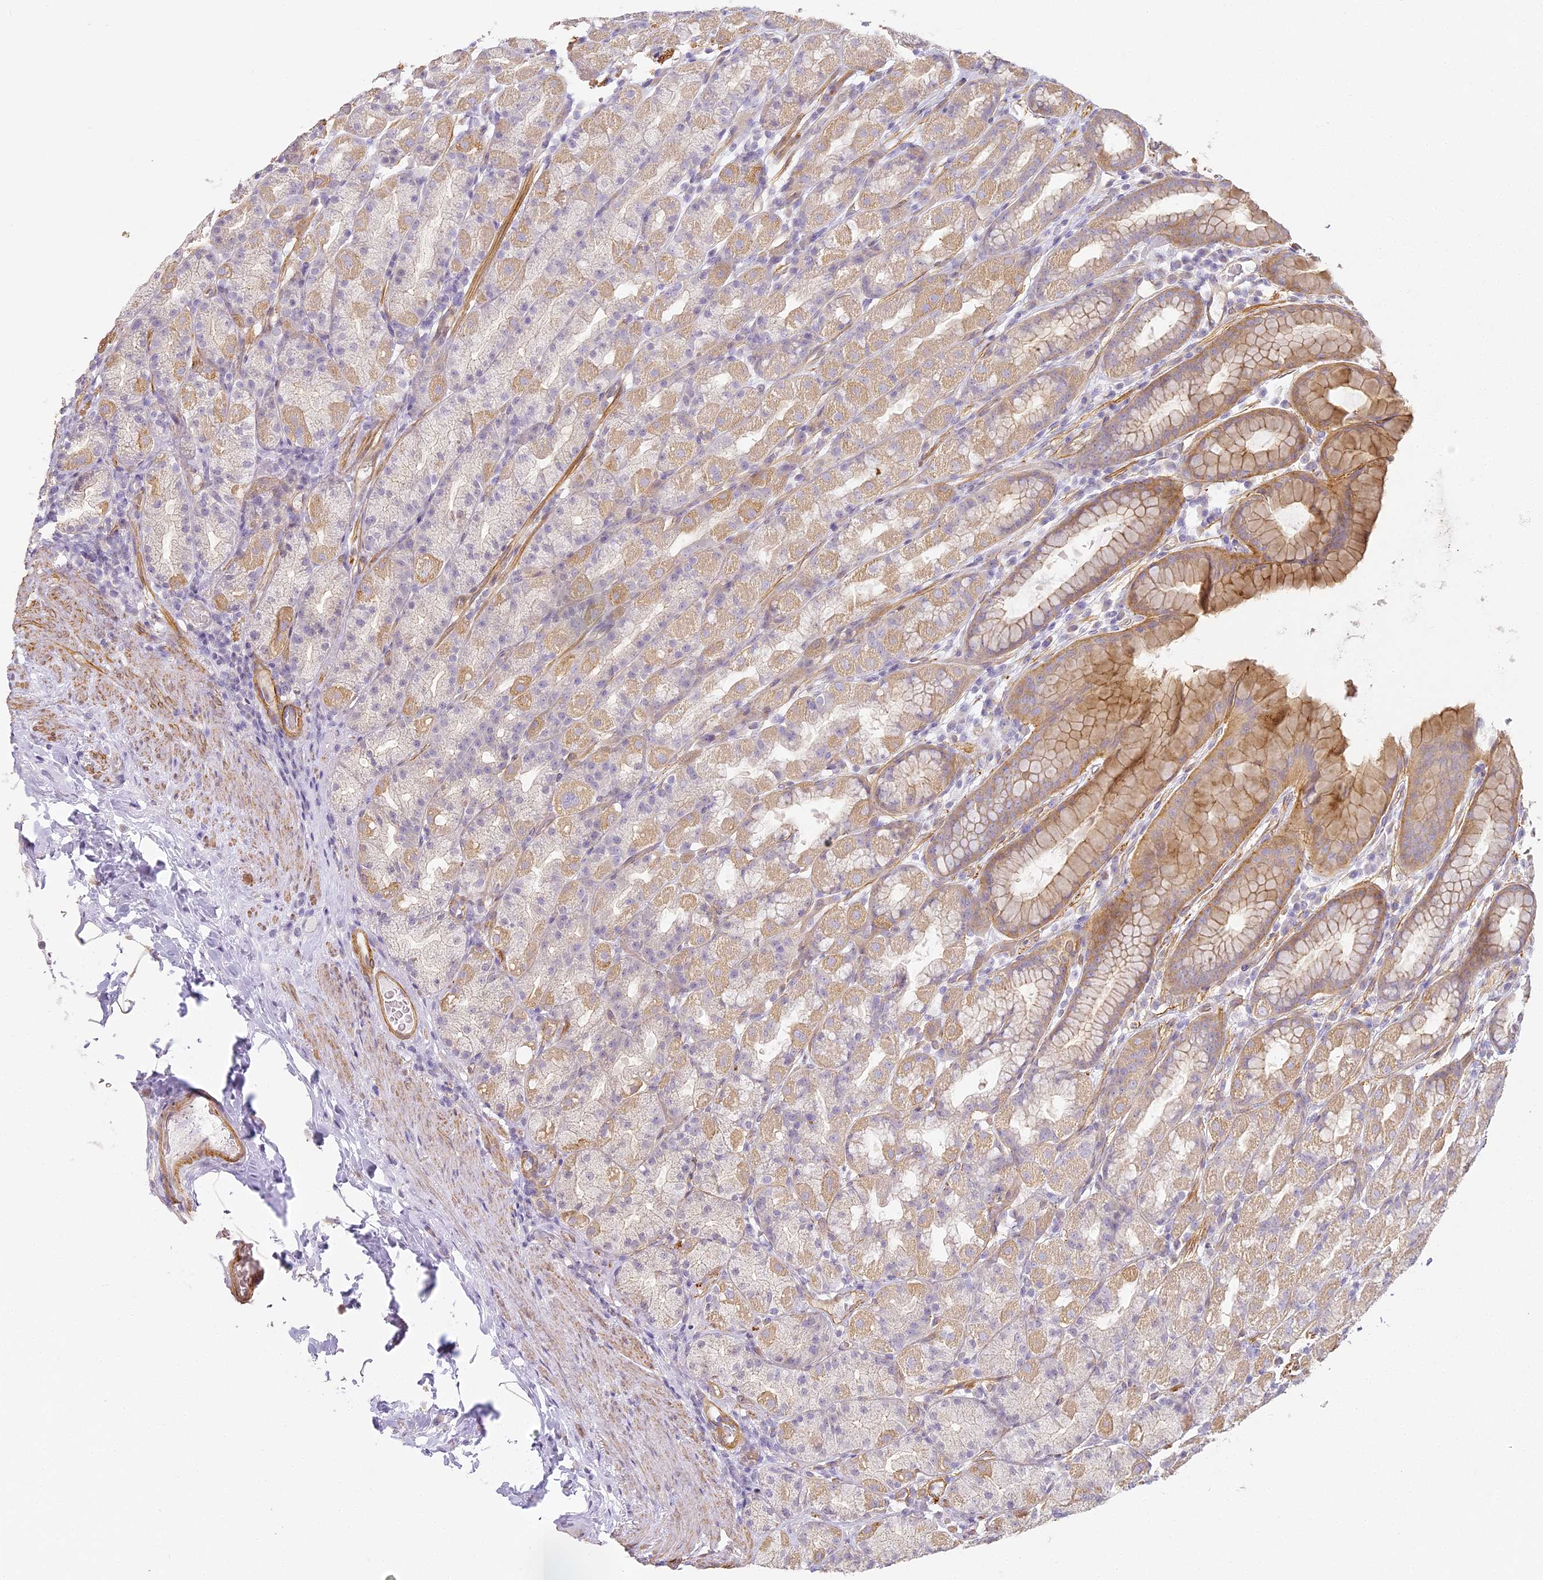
{"staining": {"intensity": "moderate", "quantity": "25%-75%", "location": "cytoplasmic/membranous"}, "tissue": "stomach", "cell_type": "Glandular cells", "image_type": "normal", "snomed": [{"axis": "morphology", "description": "Normal tissue, NOS"}, {"axis": "topography", "description": "Stomach, upper"}], "caption": "High-magnification brightfield microscopy of normal stomach stained with DAB (3,3'-diaminobenzidine) (brown) and counterstained with hematoxylin (blue). glandular cells exhibit moderate cytoplasmic/membranous expression is seen in approximately25%-75% of cells. The staining is performed using DAB brown chromogen to label protein expression. The nuclei are counter-stained blue using hematoxylin.", "gene": "MED28", "patient": {"sex": "male", "age": 68}}